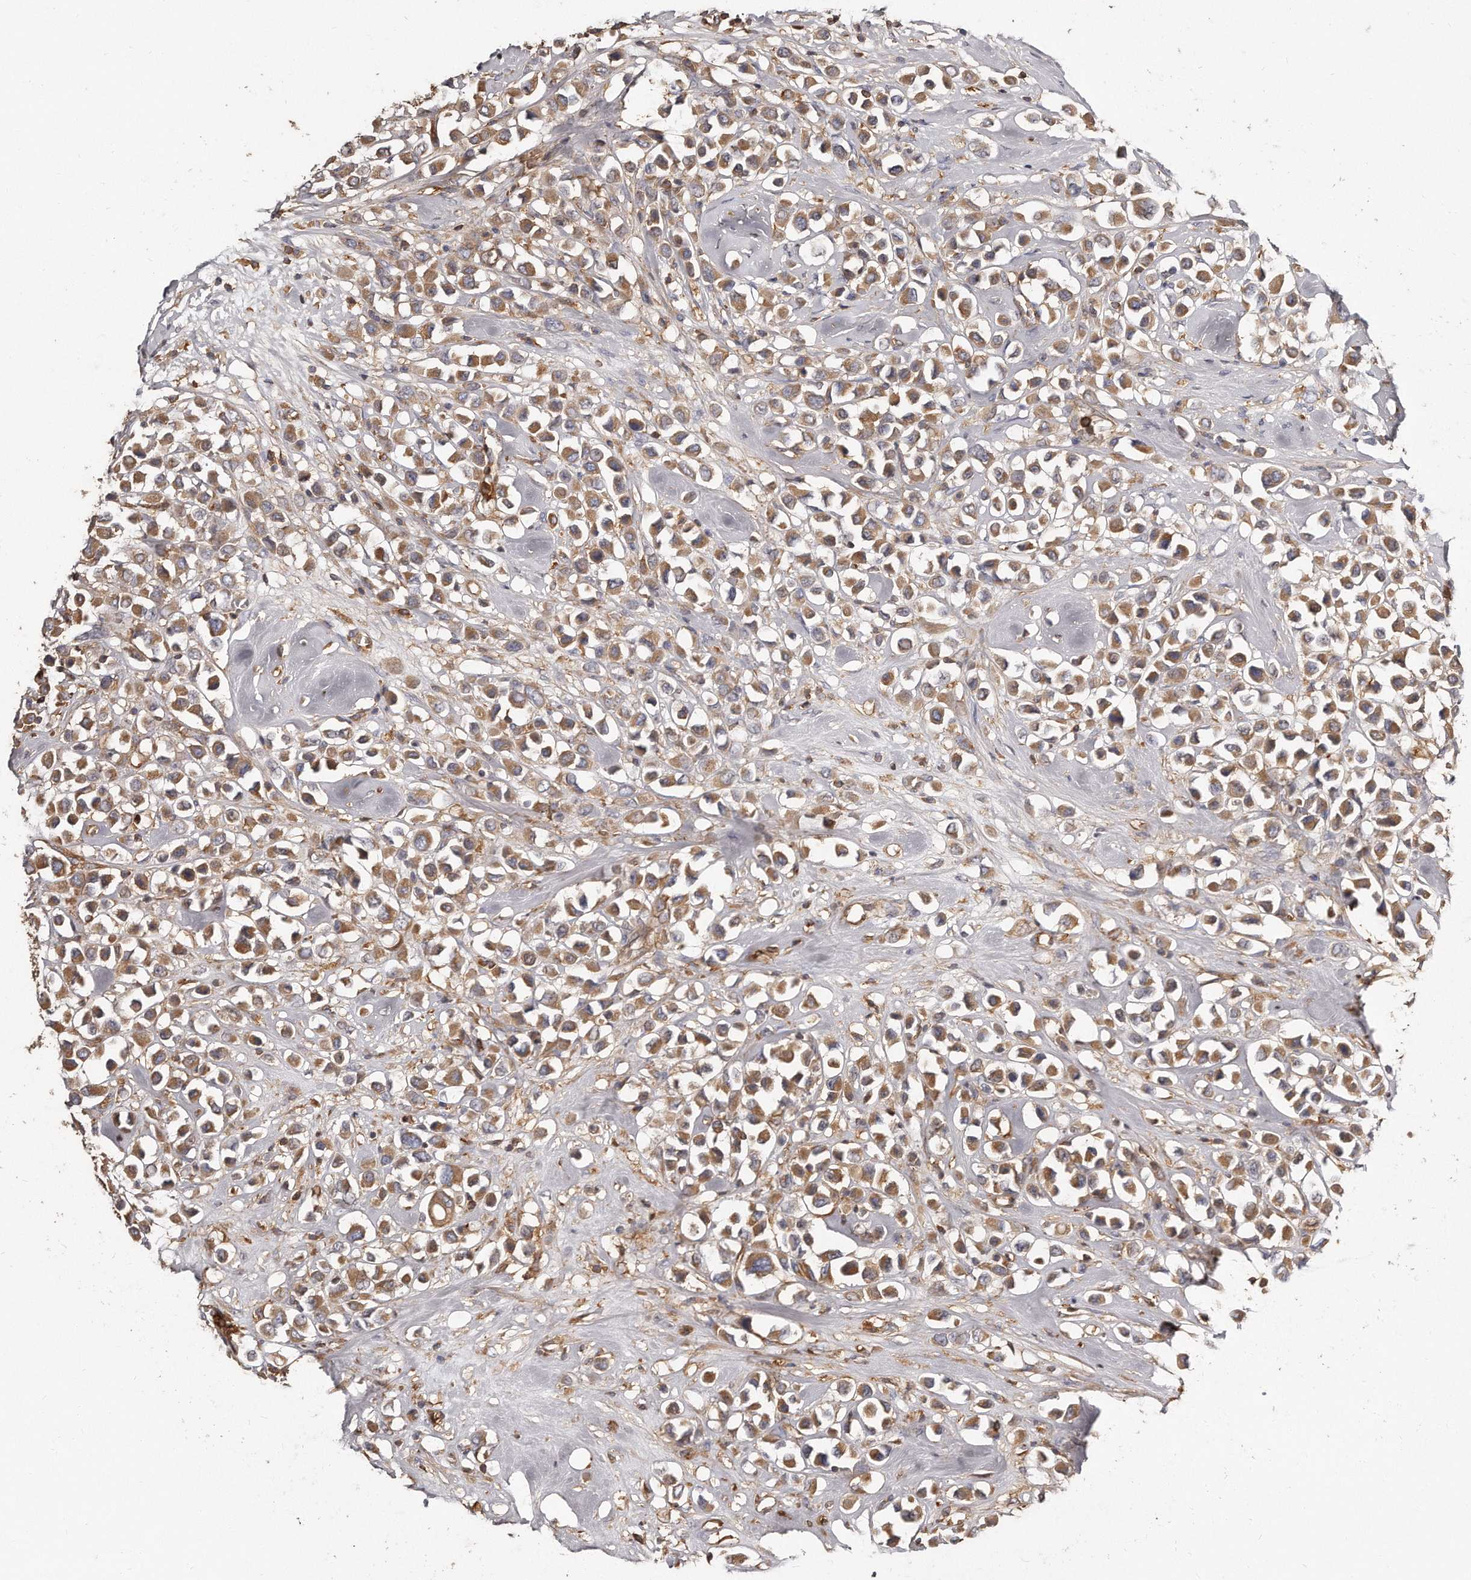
{"staining": {"intensity": "moderate", "quantity": ">75%", "location": "cytoplasmic/membranous"}, "tissue": "breast cancer", "cell_type": "Tumor cells", "image_type": "cancer", "snomed": [{"axis": "morphology", "description": "Duct carcinoma"}, {"axis": "topography", "description": "Breast"}], "caption": "Moderate cytoplasmic/membranous positivity for a protein is seen in about >75% of tumor cells of breast intraductal carcinoma using immunohistochemistry (IHC).", "gene": "CAP1", "patient": {"sex": "female", "age": 61}}